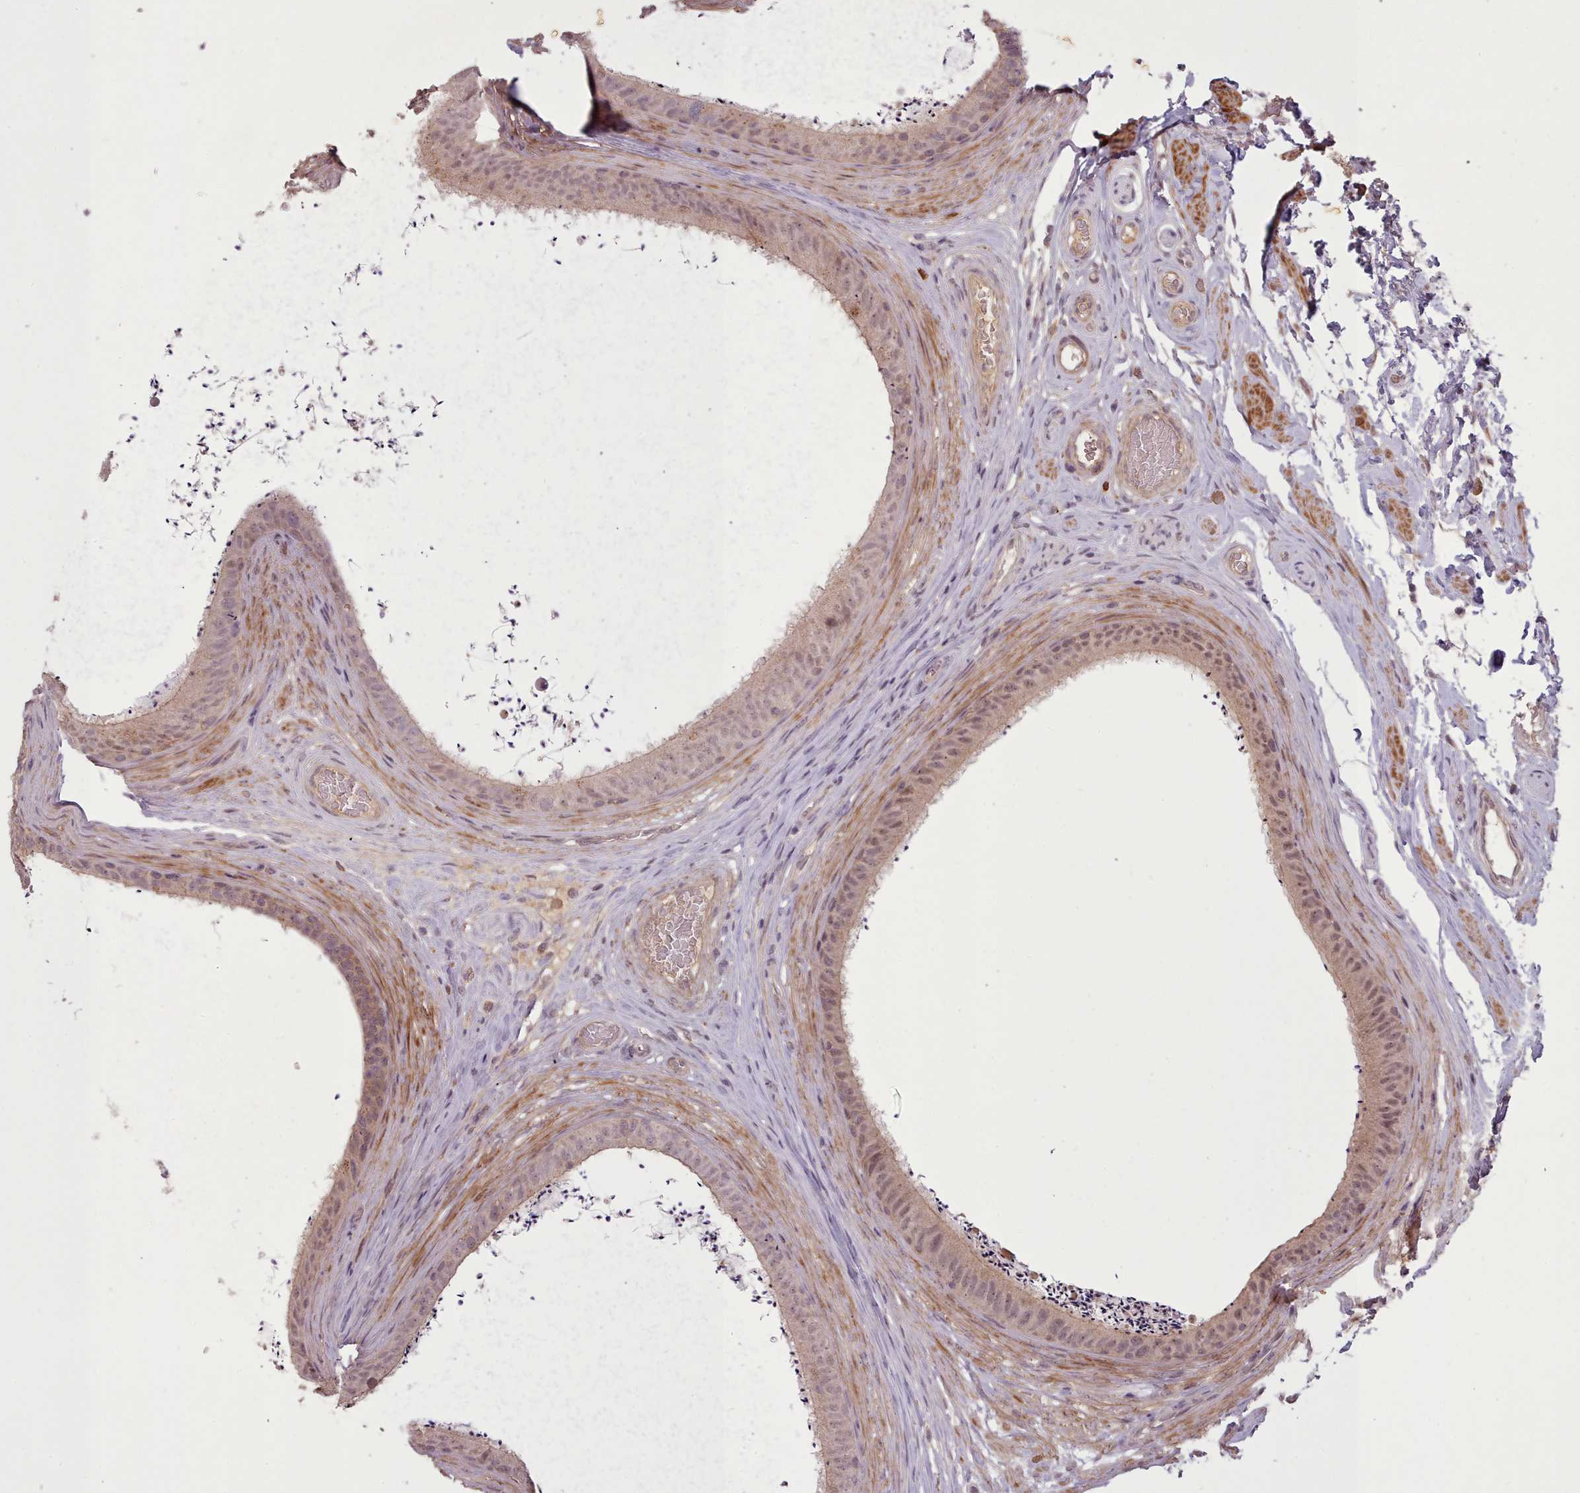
{"staining": {"intensity": "moderate", "quantity": "25%-75%", "location": "cytoplasmic/membranous,nuclear"}, "tissue": "epididymis", "cell_type": "Glandular cells", "image_type": "normal", "snomed": [{"axis": "morphology", "description": "Normal tissue, NOS"}, {"axis": "topography", "description": "Testis"}, {"axis": "topography", "description": "Epididymis"}], "caption": "The photomicrograph shows staining of unremarkable epididymis, revealing moderate cytoplasmic/membranous,nuclear protein expression (brown color) within glandular cells.", "gene": "CDC6", "patient": {"sex": "male", "age": 41}}